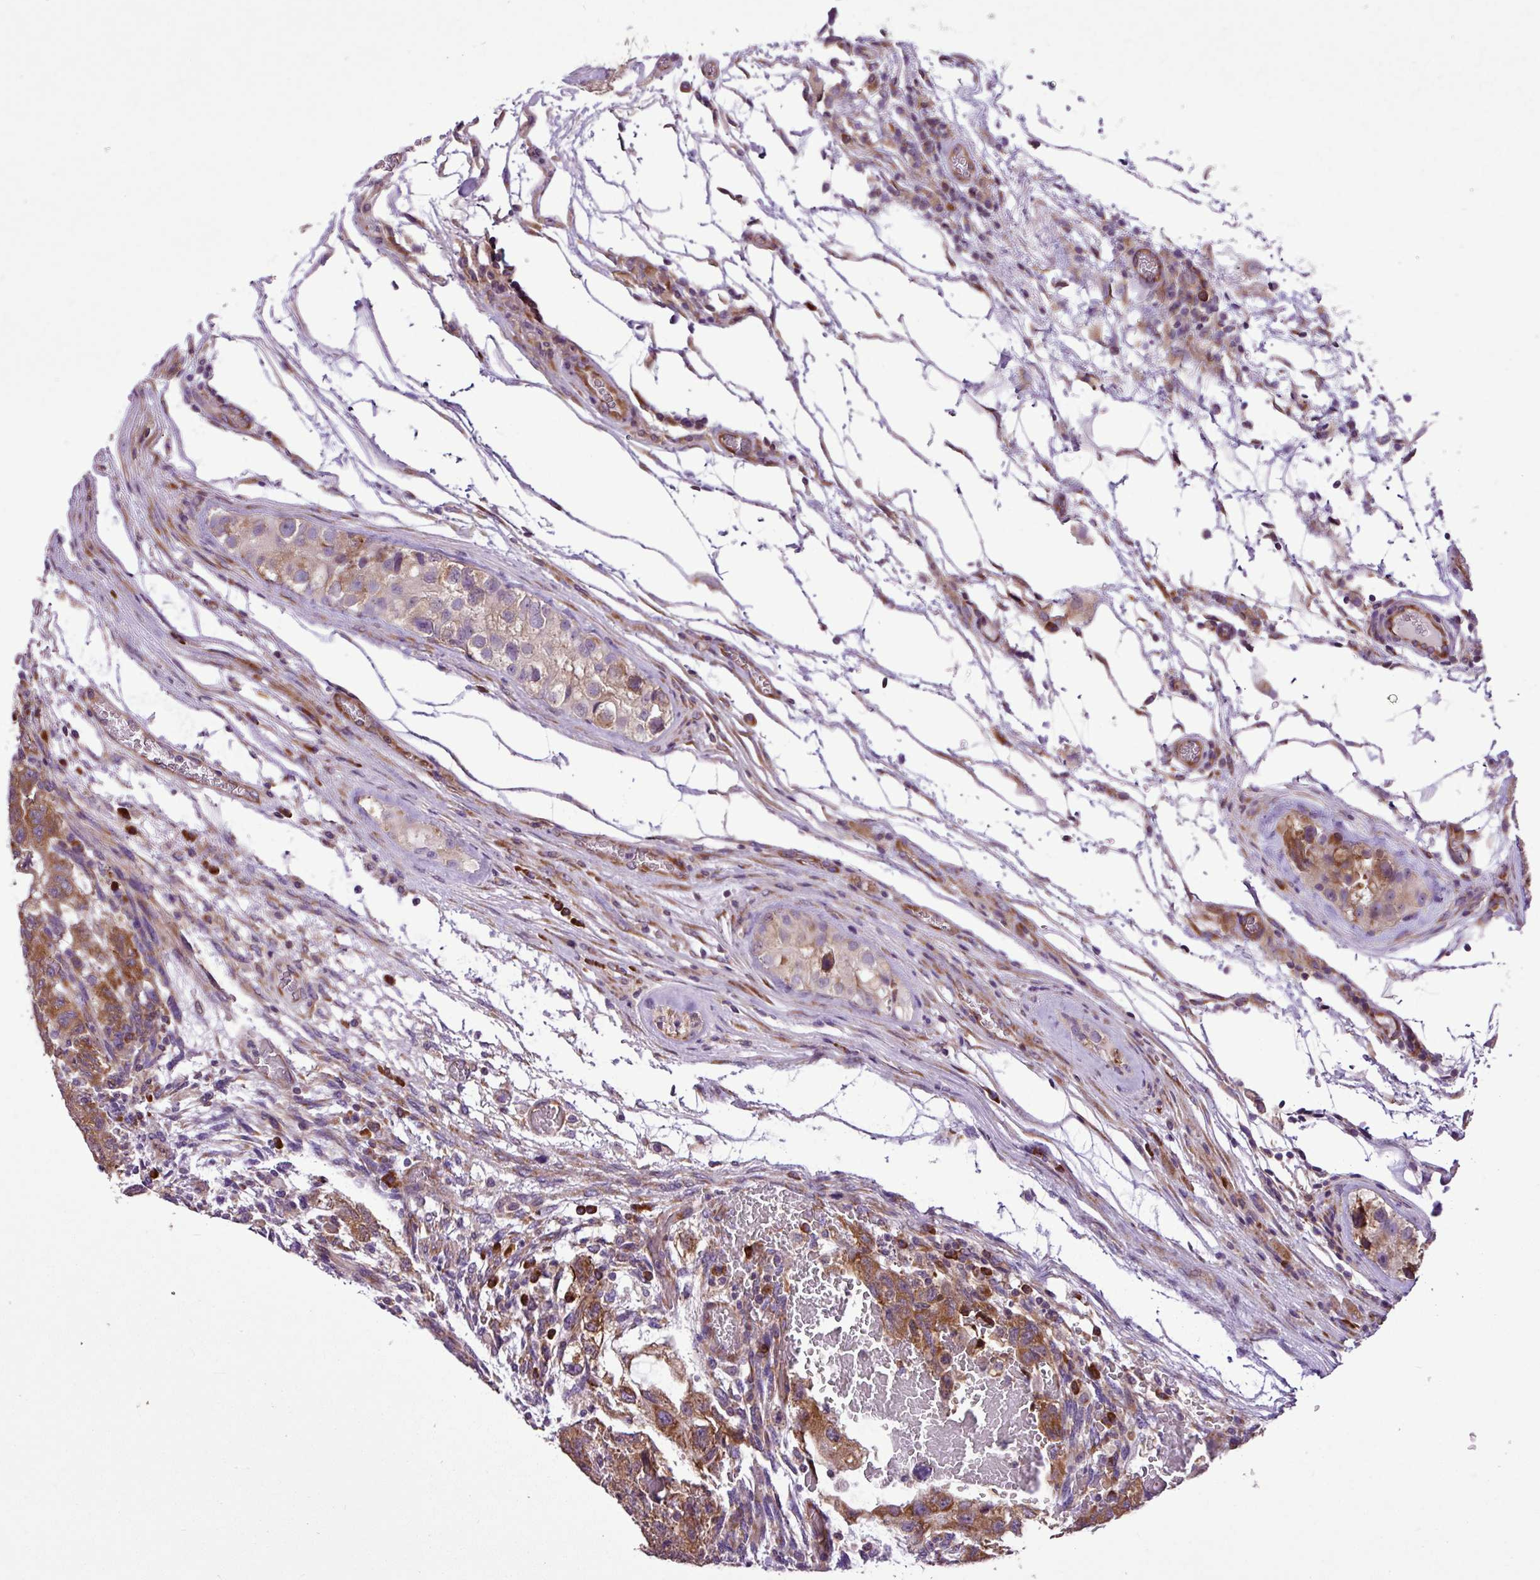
{"staining": {"intensity": "moderate", "quantity": ">75%", "location": "cytoplasmic/membranous"}, "tissue": "testis cancer", "cell_type": "Tumor cells", "image_type": "cancer", "snomed": [{"axis": "morphology", "description": "Normal tissue, NOS"}, {"axis": "morphology", "description": "Carcinoma, Embryonal, NOS"}, {"axis": "topography", "description": "Testis"}], "caption": "A brown stain highlights moderate cytoplasmic/membranous positivity of a protein in human embryonal carcinoma (testis) tumor cells.", "gene": "RPL13", "patient": {"sex": "male", "age": 36}}